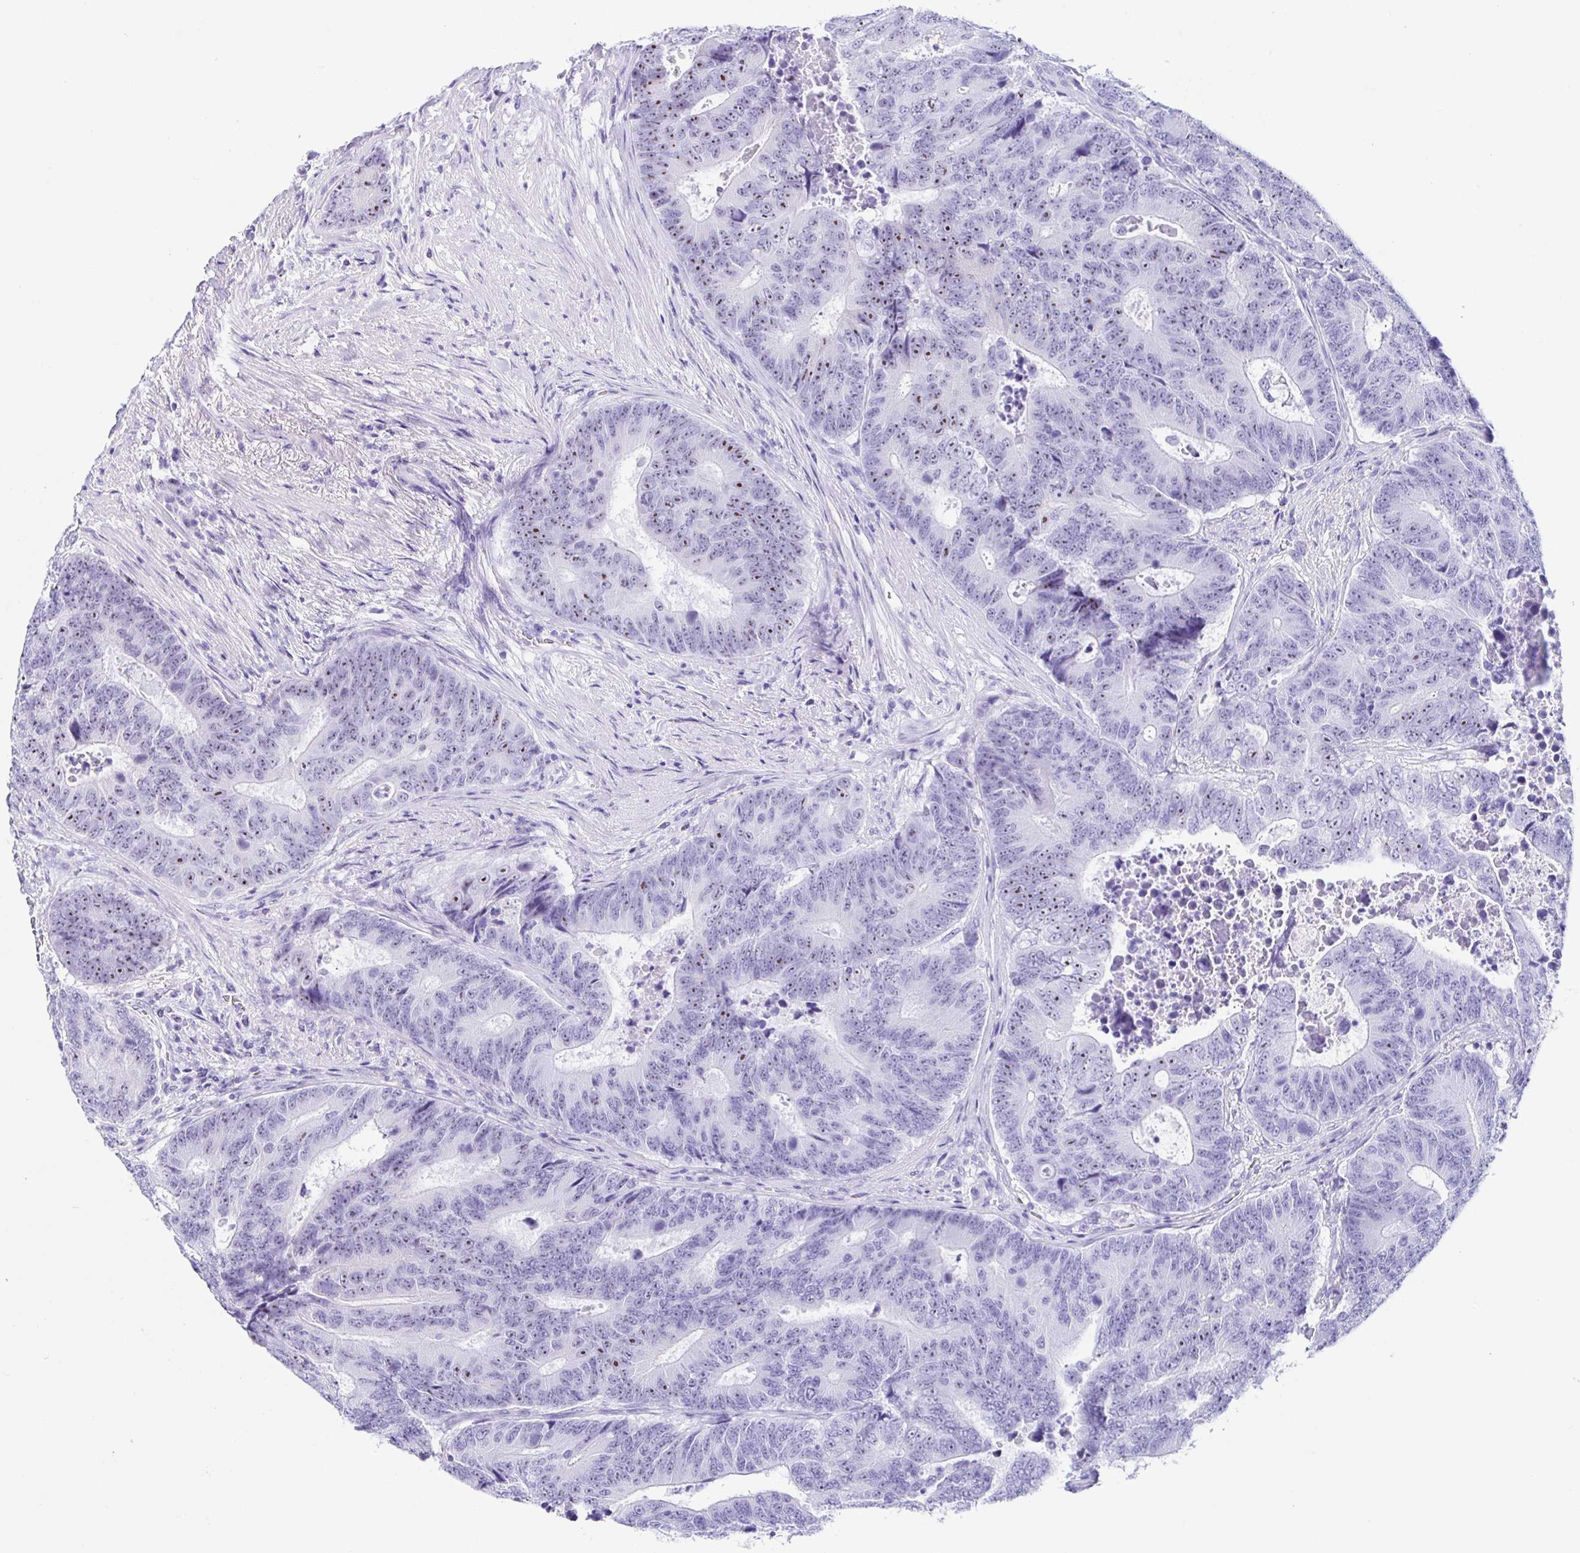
{"staining": {"intensity": "moderate", "quantity": "25%-75%", "location": "nuclear"}, "tissue": "colorectal cancer", "cell_type": "Tumor cells", "image_type": "cancer", "snomed": [{"axis": "morphology", "description": "Adenocarcinoma, NOS"}, {"axis": "topography", "description": "Colon"}], "caption": "Tumor cells demonstrate medium levels of moderate nuclear expression in approximately 25%-75% of cells in human colorectal adenocarcinoma. (Stains: DAB (3,3'-diaminobenzidine) in brown, nuclei in blue, Microscopy: brightfield microscopy at high magnification).", "gene": "PRAMEF19", "patient": {"sex": "female", "age": 48}}